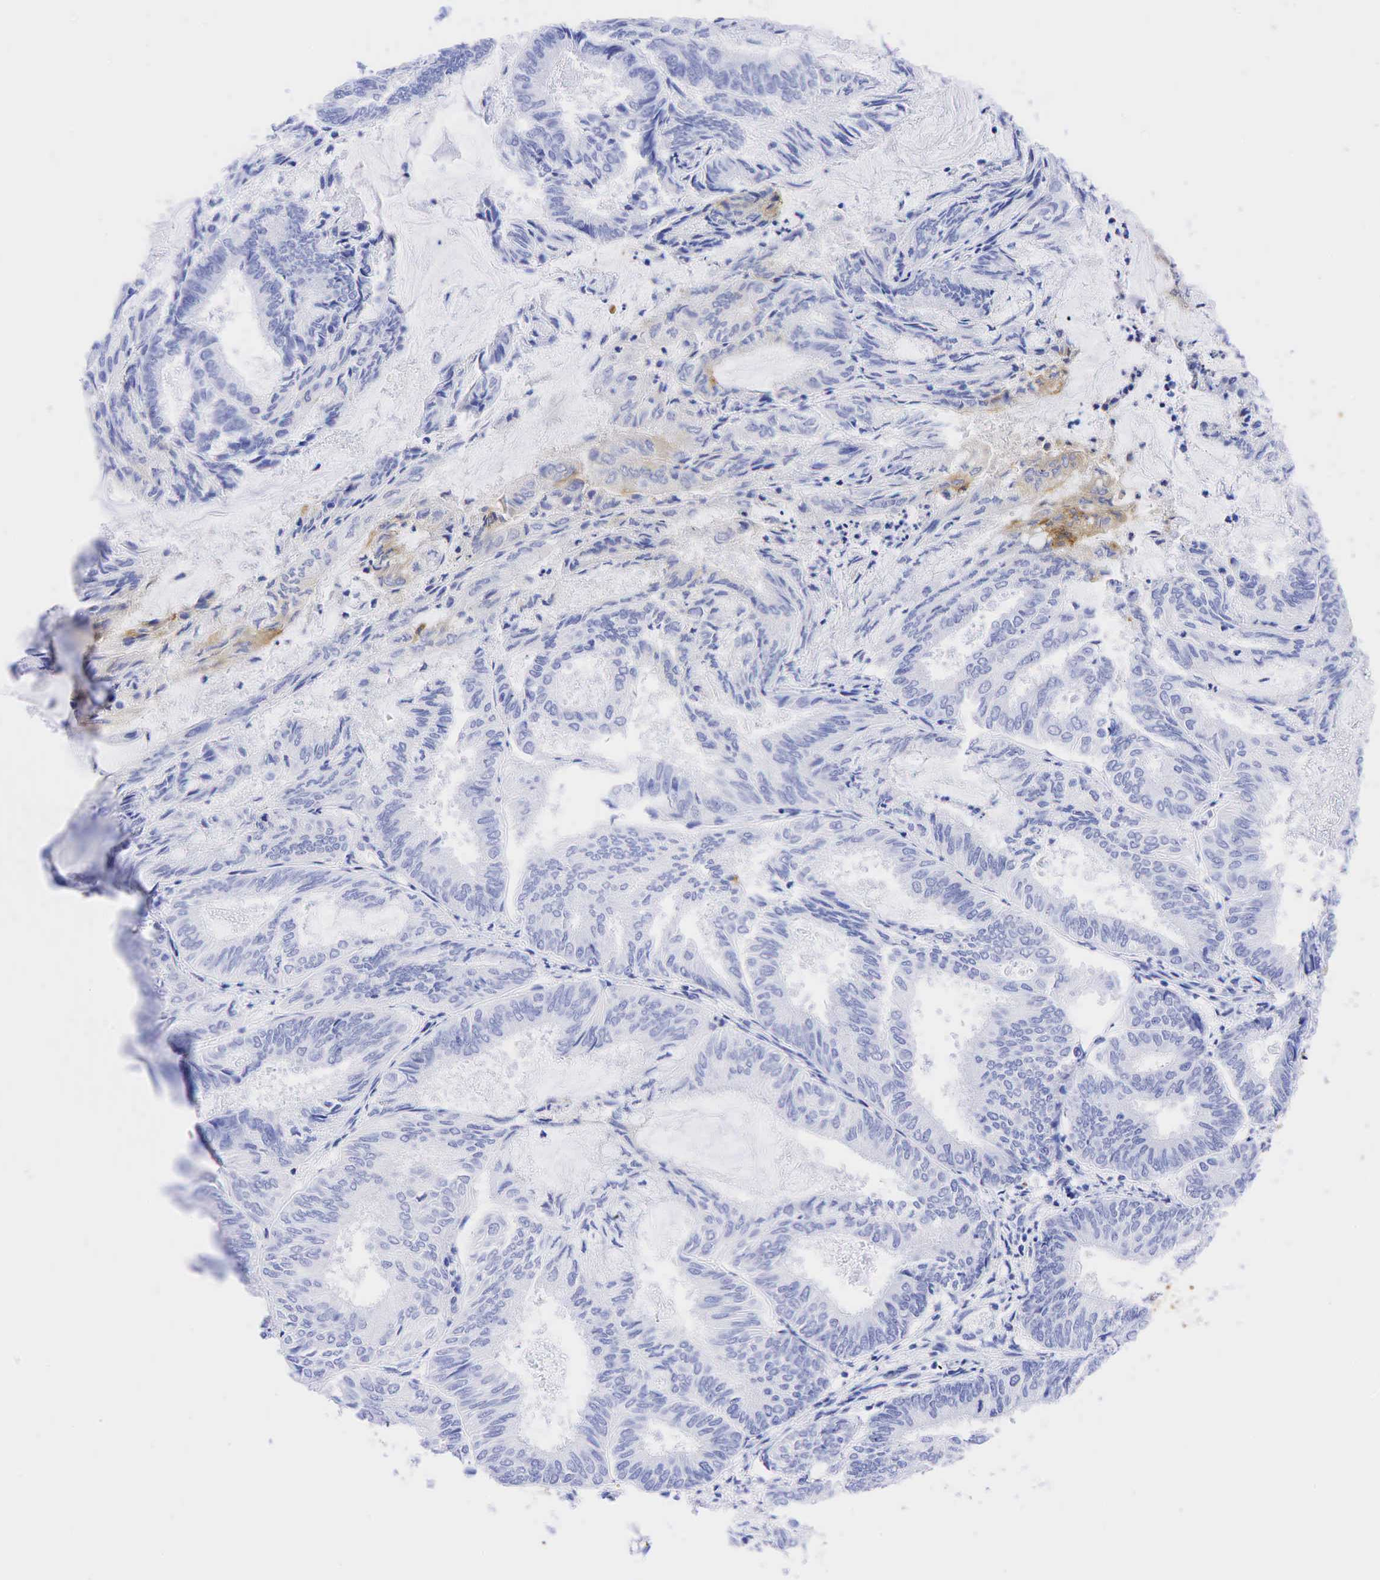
{"staining": {"intensity": "weak", "quantity": "<25%", "location": "cytoplasmic/membranous"}, "tissue": "endometrial cancer", "cell_type": "Tumor cells", "image_type": "cancer", "snomed": [{"axis": "morphology", "description": "Adenocarcinoma, NOS"}, {"axis": "topography", "description": "Endometrium"}], "caption": "Micrograph shows no significant protein staining in tumor cells of endometrial cancer. Nuclei are stained in blue.", "gene": "CEACAM5", "patient": {"sex": "female", "age": 59}}